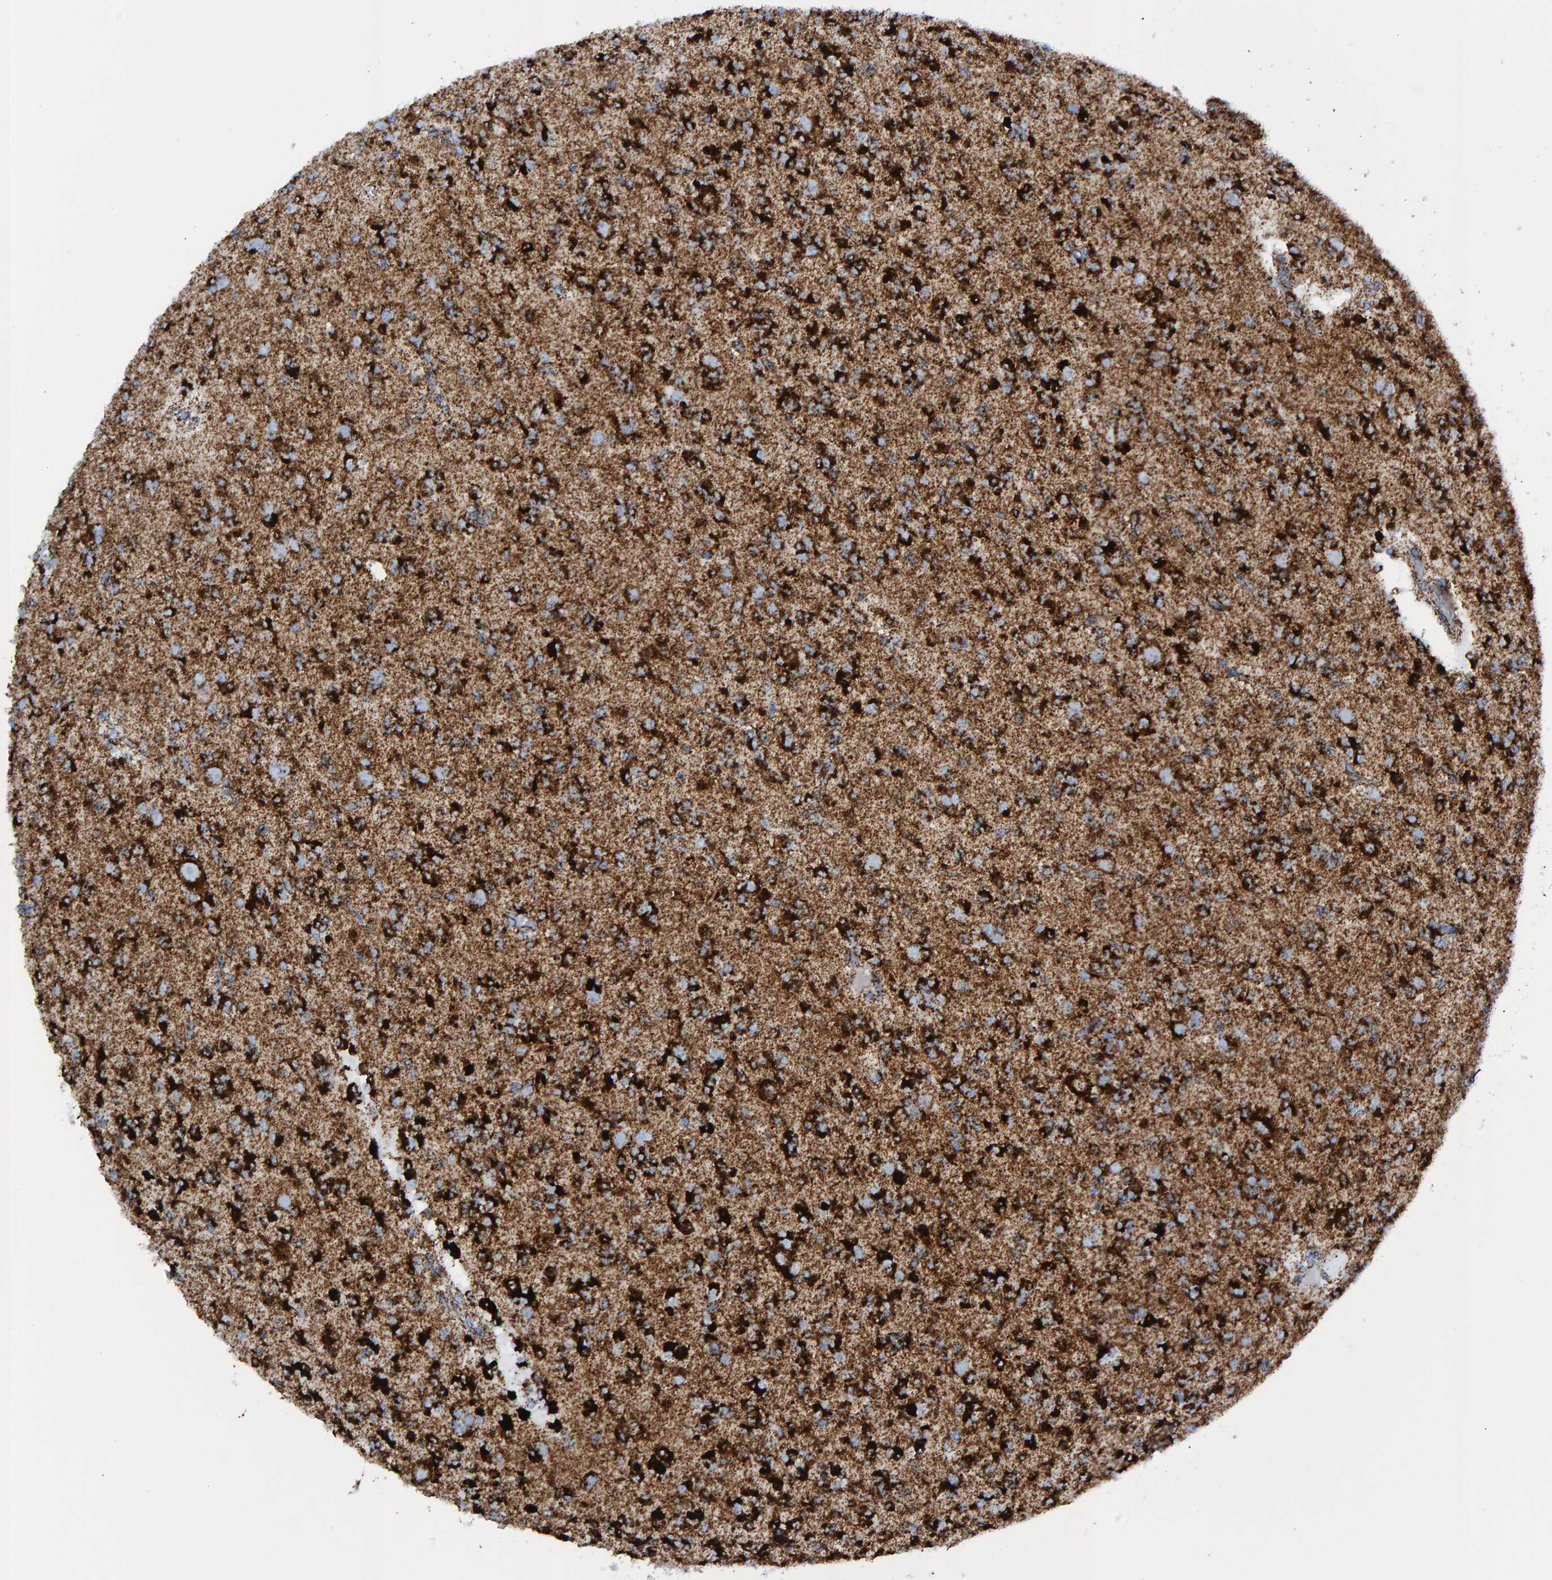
{"staining": {"intensity": "strong", "quantity": ">75%", "location": "cytoplasmic/membranous"}, "tissue": "glioma", "cell_type": "Tumor cells", "image_type": "cancer", "snomed": [{"axis": "morphology", "description": "Glioma, malignant, Low grade"}, {"axis": "topography", "description": "Brain"}], "caption": "High-power microscopy captured an immunohistochemistry (IHC) image of glioma, revealing strong cytoplasmic/membranous expression in about >75% of tumor cells. The staining is performed using DAB (3,3'-diaminobenzidine) brown chromogen to label protein expression. The nuclei are counter-stained blue using hematoxylin.", "gene": "ENSG00000262660", "patient": {"sex": "male", "age": 38}}